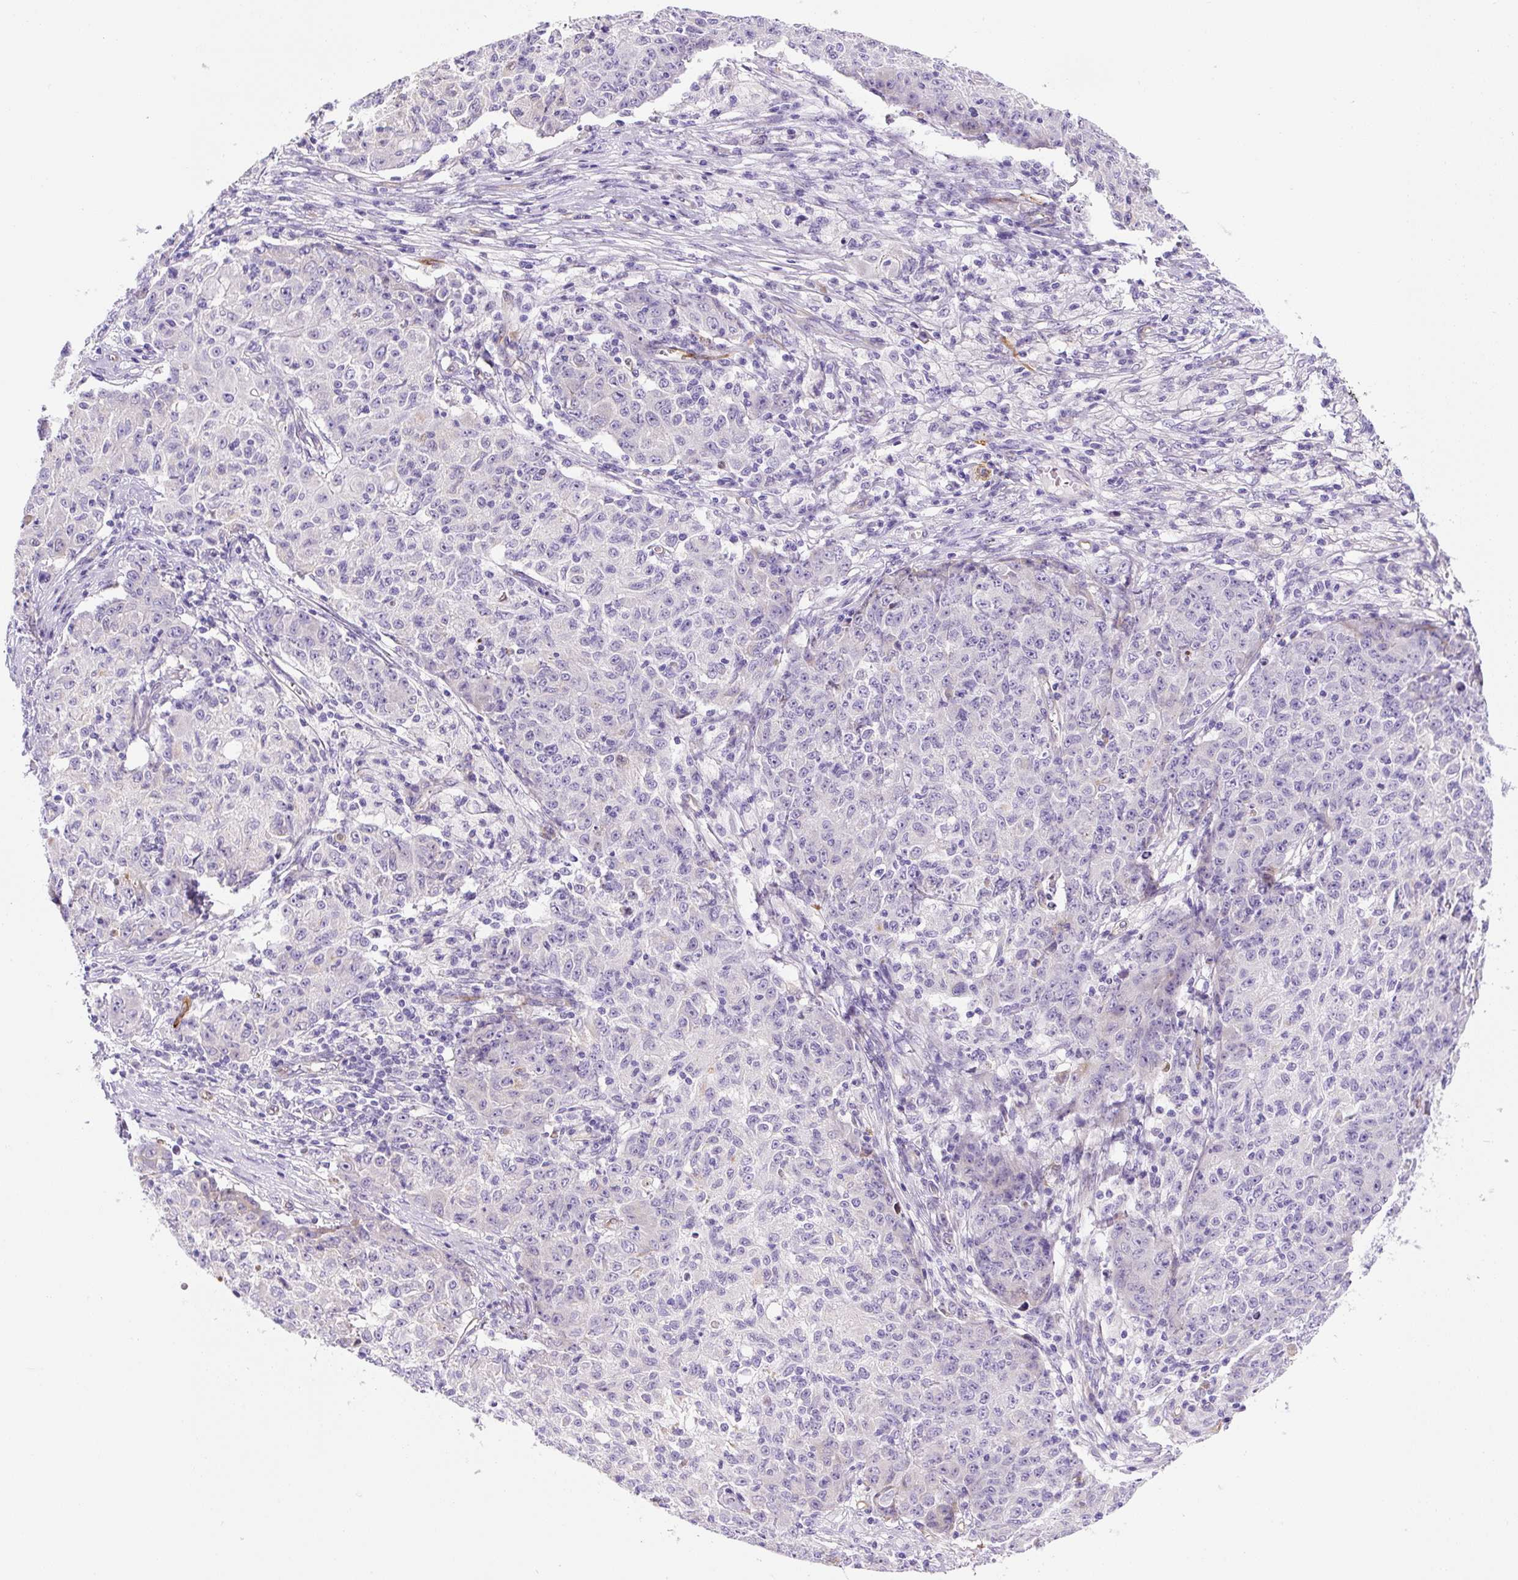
{"staining": {"intensity": "negative", "quantity": "none", "location": "none"}, "tissue": "ovarian cancer", "cell_type": "Tumor cells", "image_type": "cancer", "snomed": [{"axis": "morphology", "description": "Carcinoma, endometroid"}, {"axis": "topography", "description": "Ovary"}], "caption": "This micrograph is of ovarian endometroid carcinoma stained with immunohistochemistry to label a protein in brown with the nuclei are counter-stained blue. There is no staining in tumor cells. (IHC, brightfield microscopy, high magnification).", "gene": "ASB4", "patient": {"sex": "female", "age": 42}}